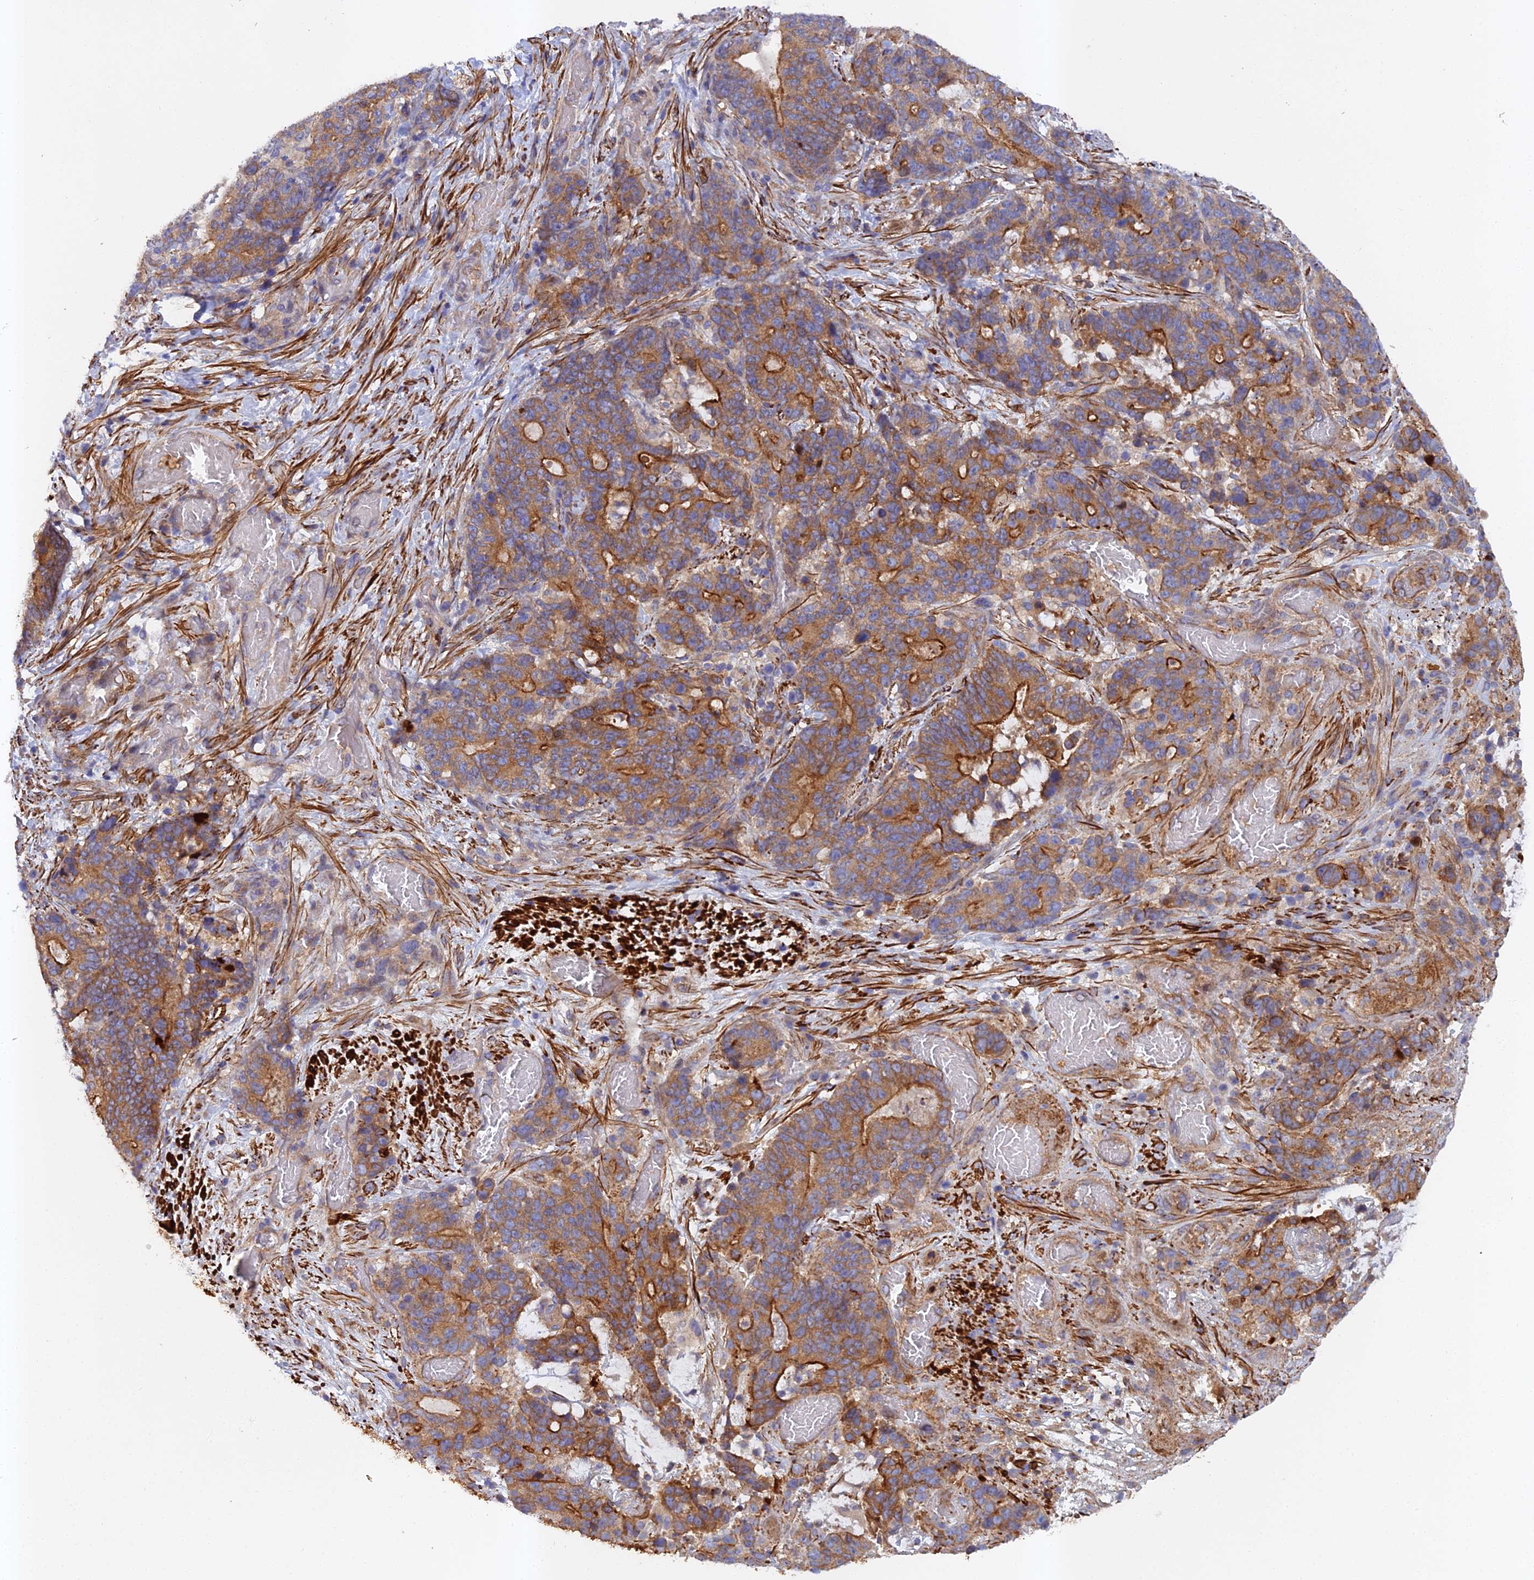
{"staining": {"intensity": "moderate", "quantity": ">75%", "location": "cytoplasmic/membranous"}, "tissue": "stomach cancer", "cell_type": "Tumor cells", "image_type": "cancer", "snomed": [{"axis": "morphology", "description": "Normal tissue, NOS"}, {"axis": "morphology", "description": "Adenocarcinoma, NOS"}, {"axis": "topography", "description": "Stomach"}], "caption": "DAB (3,3'-diaminobenzidine) immunohistochemical staining of human adenocarcinoma (stomach) shows moderate cytoplasmic/membranous protein staining in approximately >75% of tumor cells.", "gene": "RALGAPA2", "patient": {"sex": "female", "age": 64}}